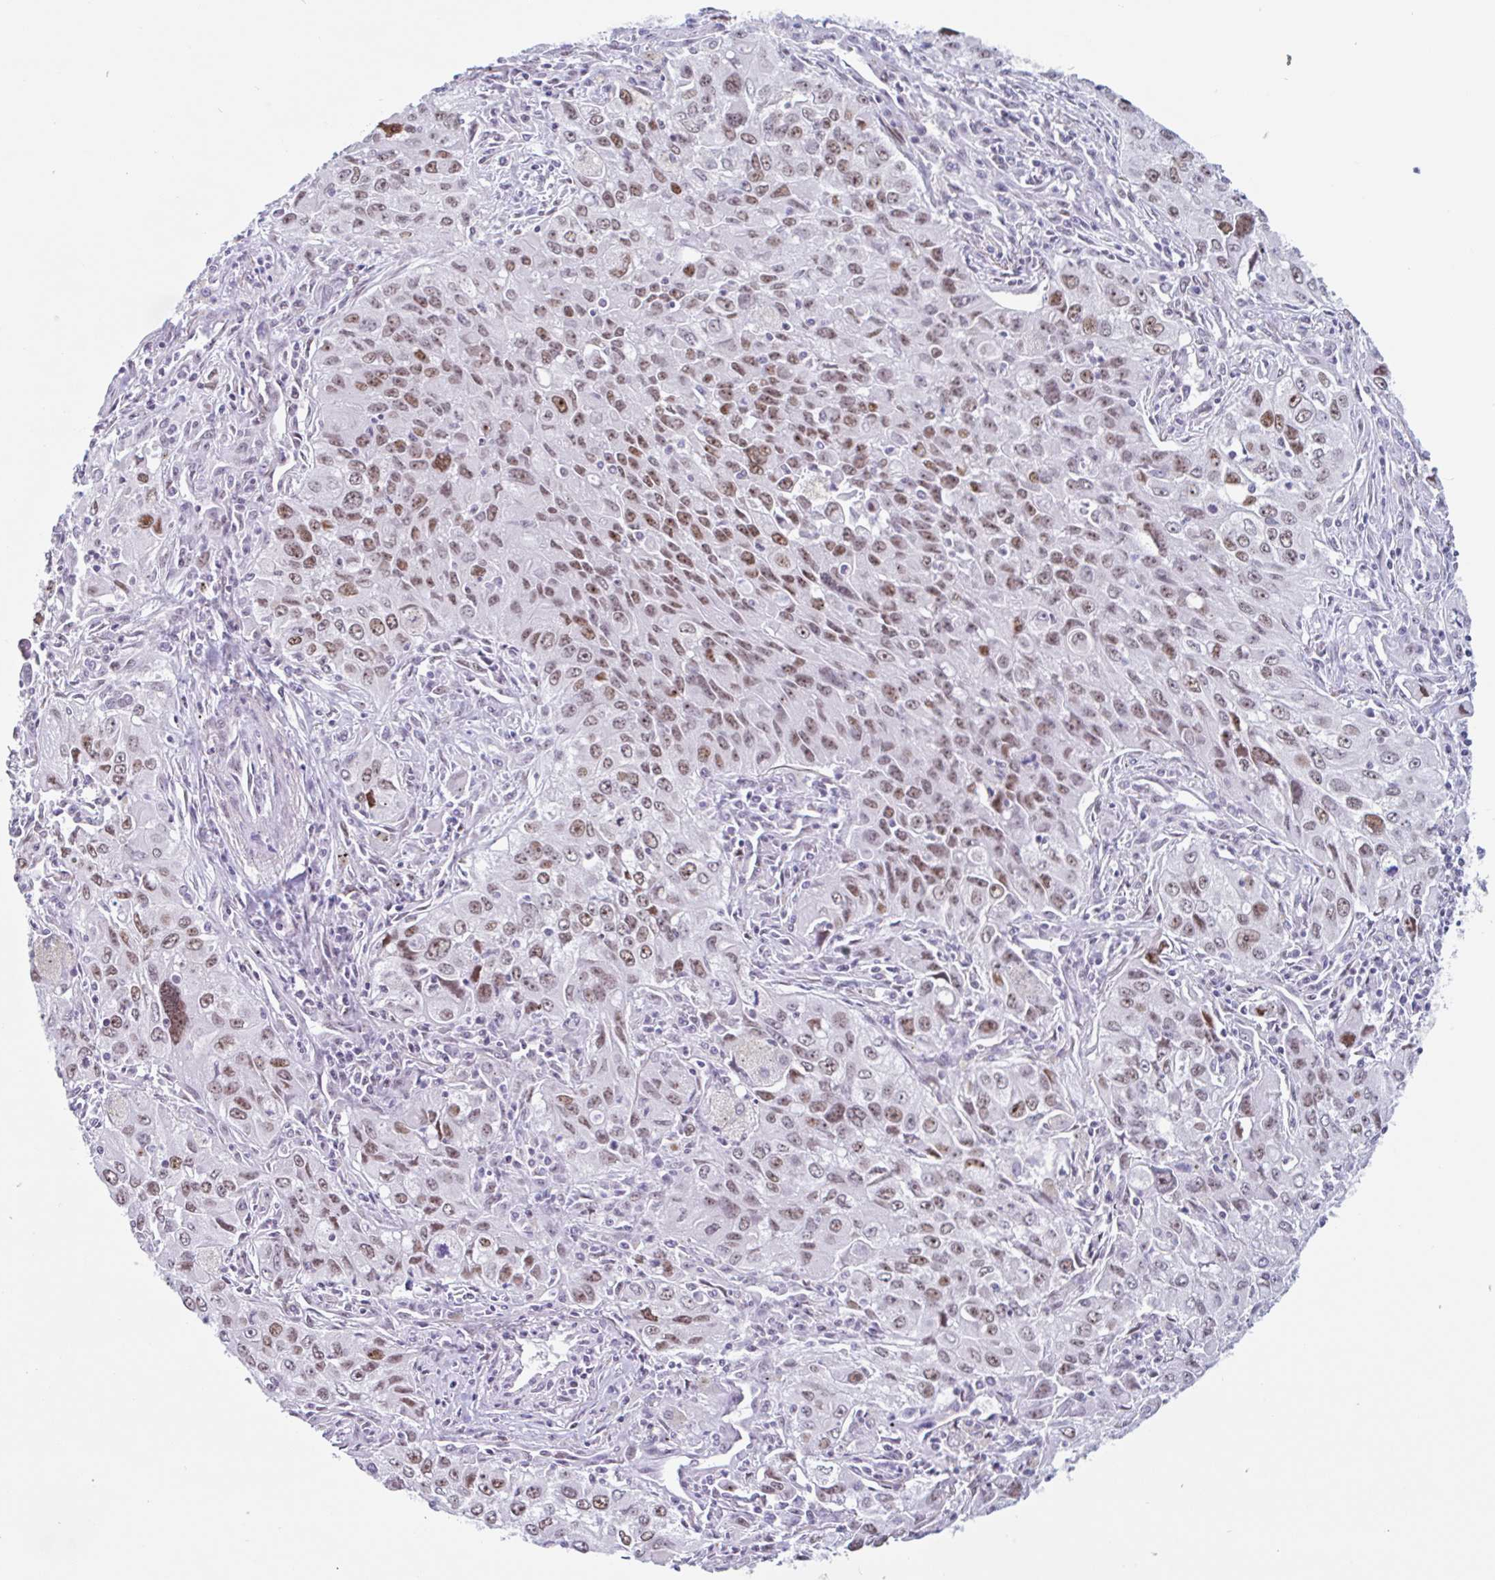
{"staining": {"intensity": "moderate", "quantity": ">75%", "location": "nuclear"}, "tissue": "lung cancer", "cell_type": "Tumor cells", "image_type": "cancer", "snomed": [{"axis": "morphology", "description": "Adenocarcinoma, NOS"}, {"axis": "morphology", "description": "Adenocarcinoma, metastatic, NOS"}, {"axis": "topography", "description": "Lymph node"}, {"axis": "topography", "description": "Lung"}], "caption": "Immunohistochemistry (IHC) (DAB (3,3'-diaminobenzidine)) staining of lung cancer displays moderate nuclear protein staining in about >75% of tumor cells.", "gene": "LENG9", "patient": {"sex": "female", "age": 42}}